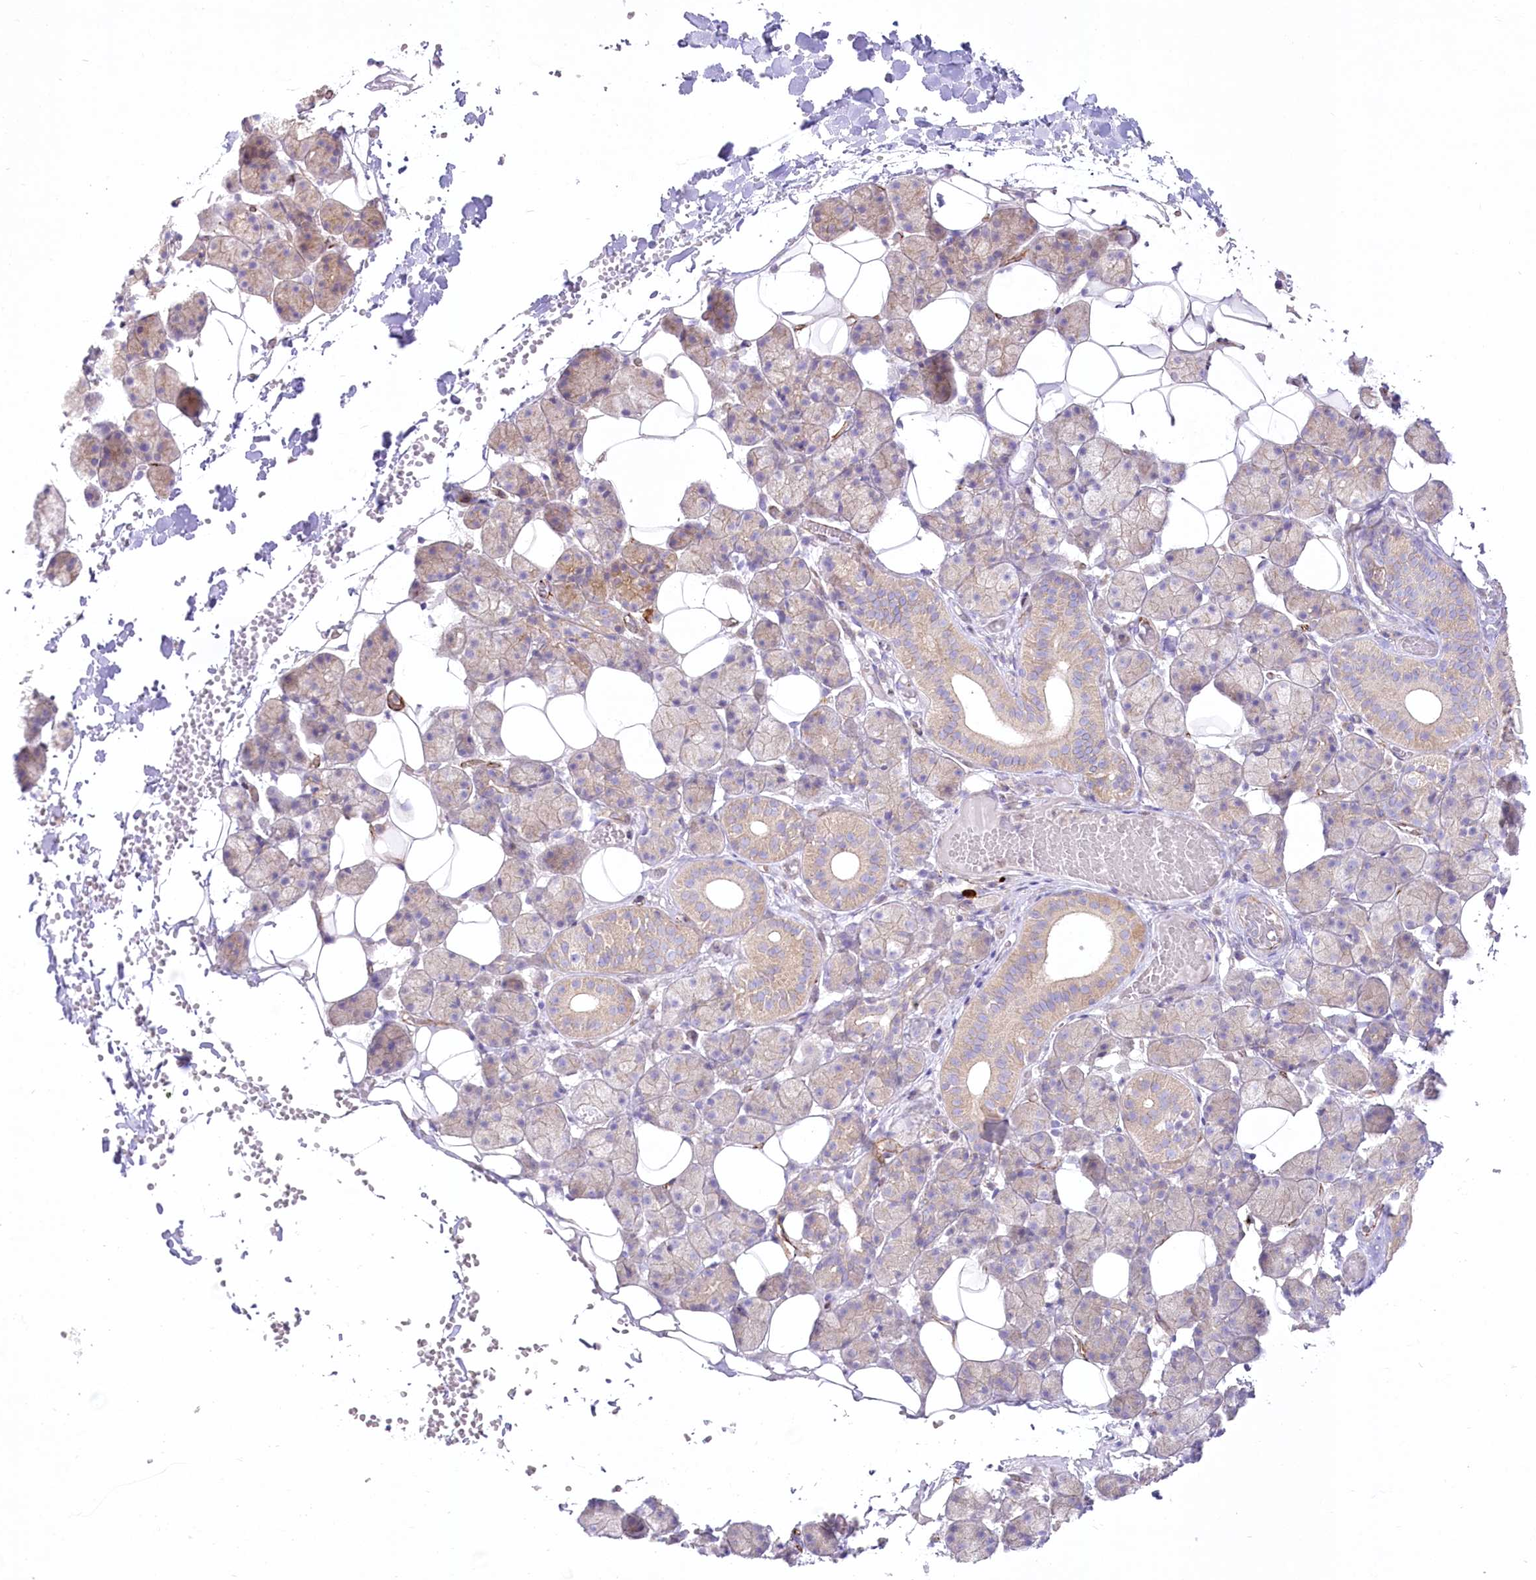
{"staining": {"intensity": "weak", "quantity": "<25%", "location": "cytoplasmic/membranous"}, "tissue": "salivary gland", "cell_type": "Glandular cells", "image_type": "normal", "snomed": [{"axis": "morphology", "description": "Normal tissue, NOS"}, {"axis": "topography", "description": "Salivary gland"}], "caption": "The histopathology image demonstrates no staining of glandular cells in benign salivary gland.", "gene": "ZNF843", "patient": {"sex": "female", "age": 33}}